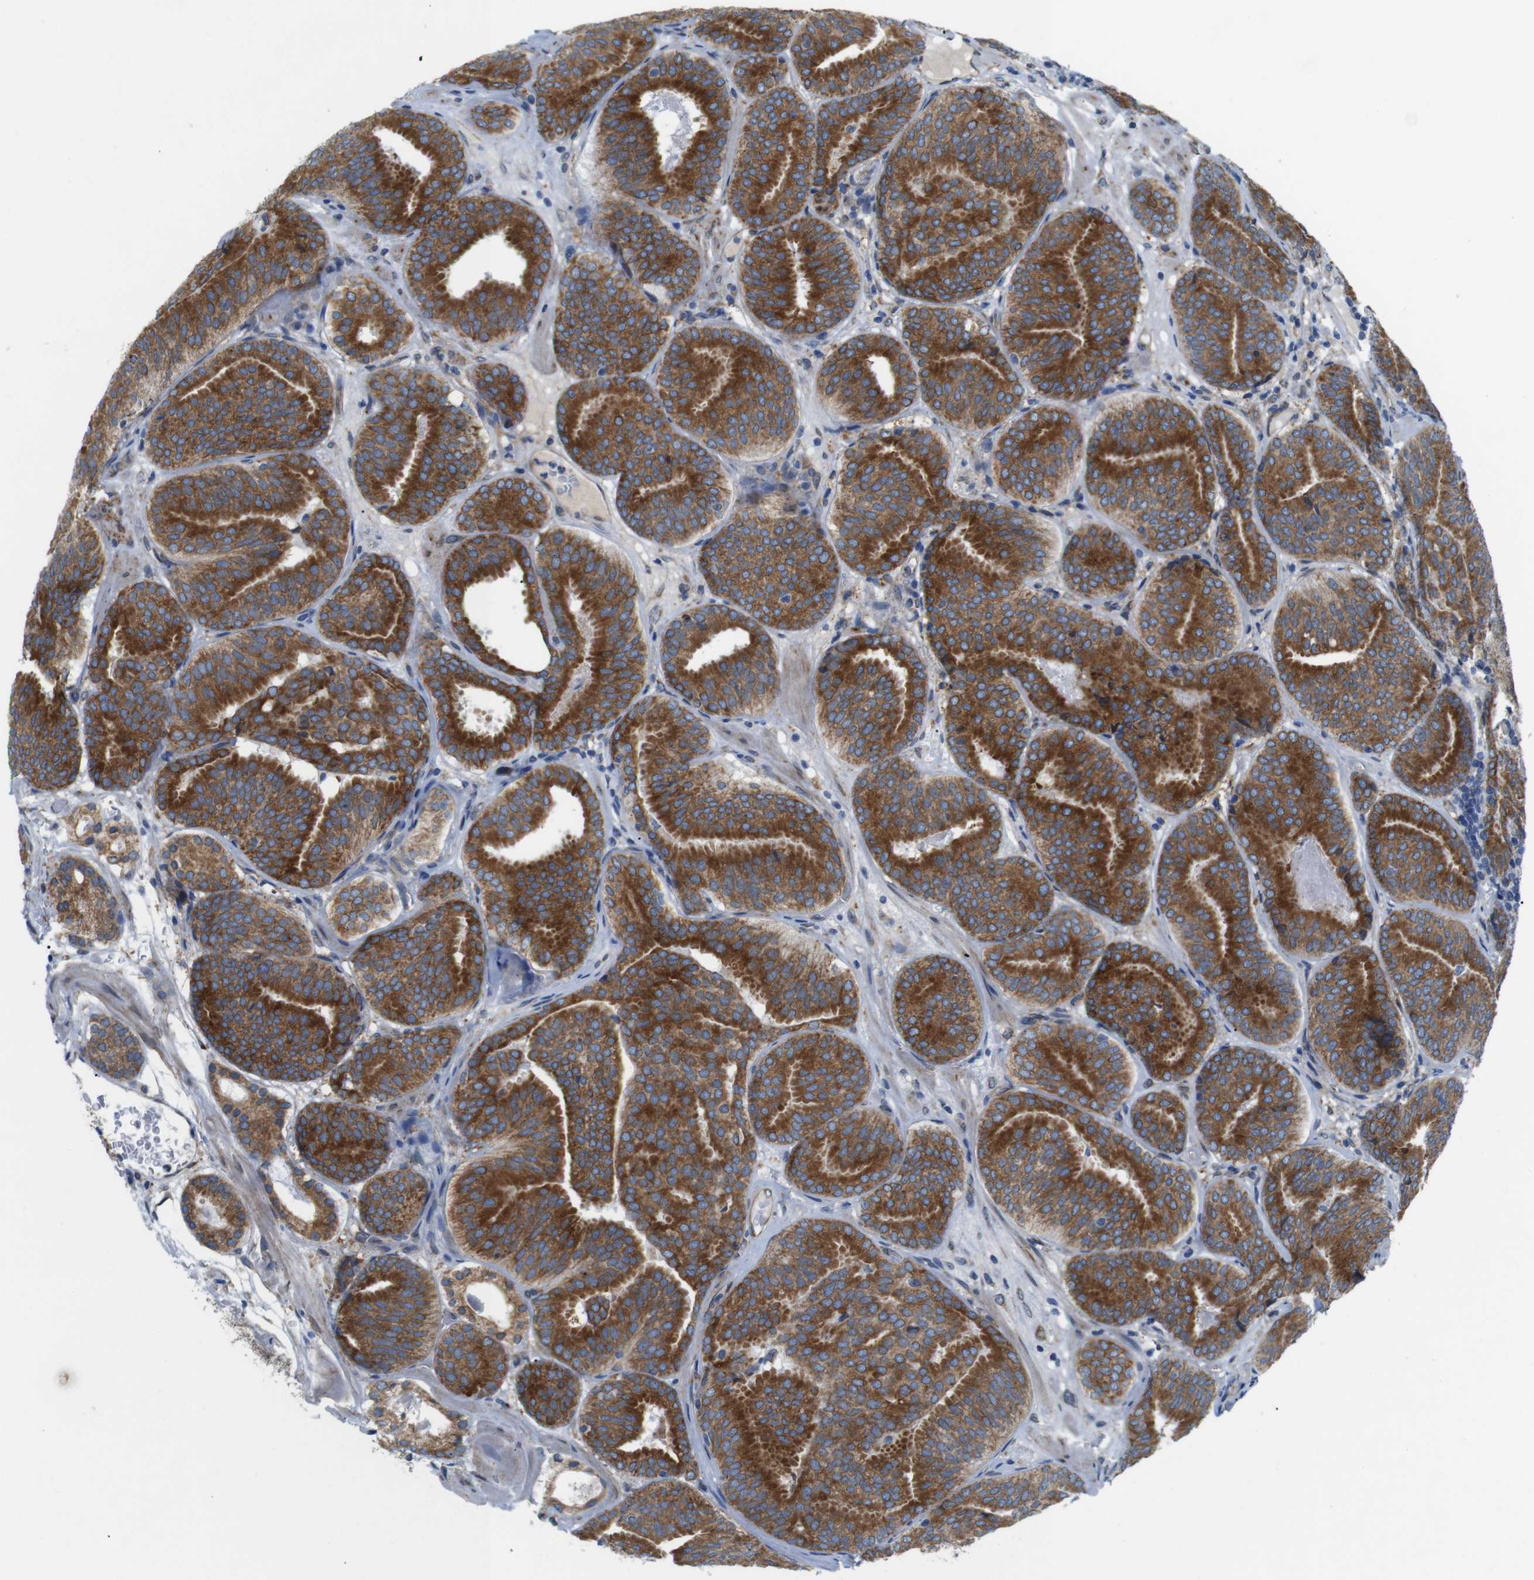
{"staining": {"intensity": "strong", "quantity": ">75%", "location": "cytoplasmic/membranous"}, "tissue": "prostate cancer", "cell_type": "Tumor cells", "image_type": "cancer", "snomed": [{"axis": "morphology", "description": "Adenocarcinoma, Low grade"}, {"axis": "topography", "description": "Prostate"}], "caption": "A high amount of strong cytoplasmic/membranous expression is present in about >75% of tumor cells in low-grade adenocarcinoma (prostate) tissue. (brown staining indicates protein expression, while blue staining denotes nuclei).", "gene": "HACD3", "patient": {"sex": "male", "age": 69}}